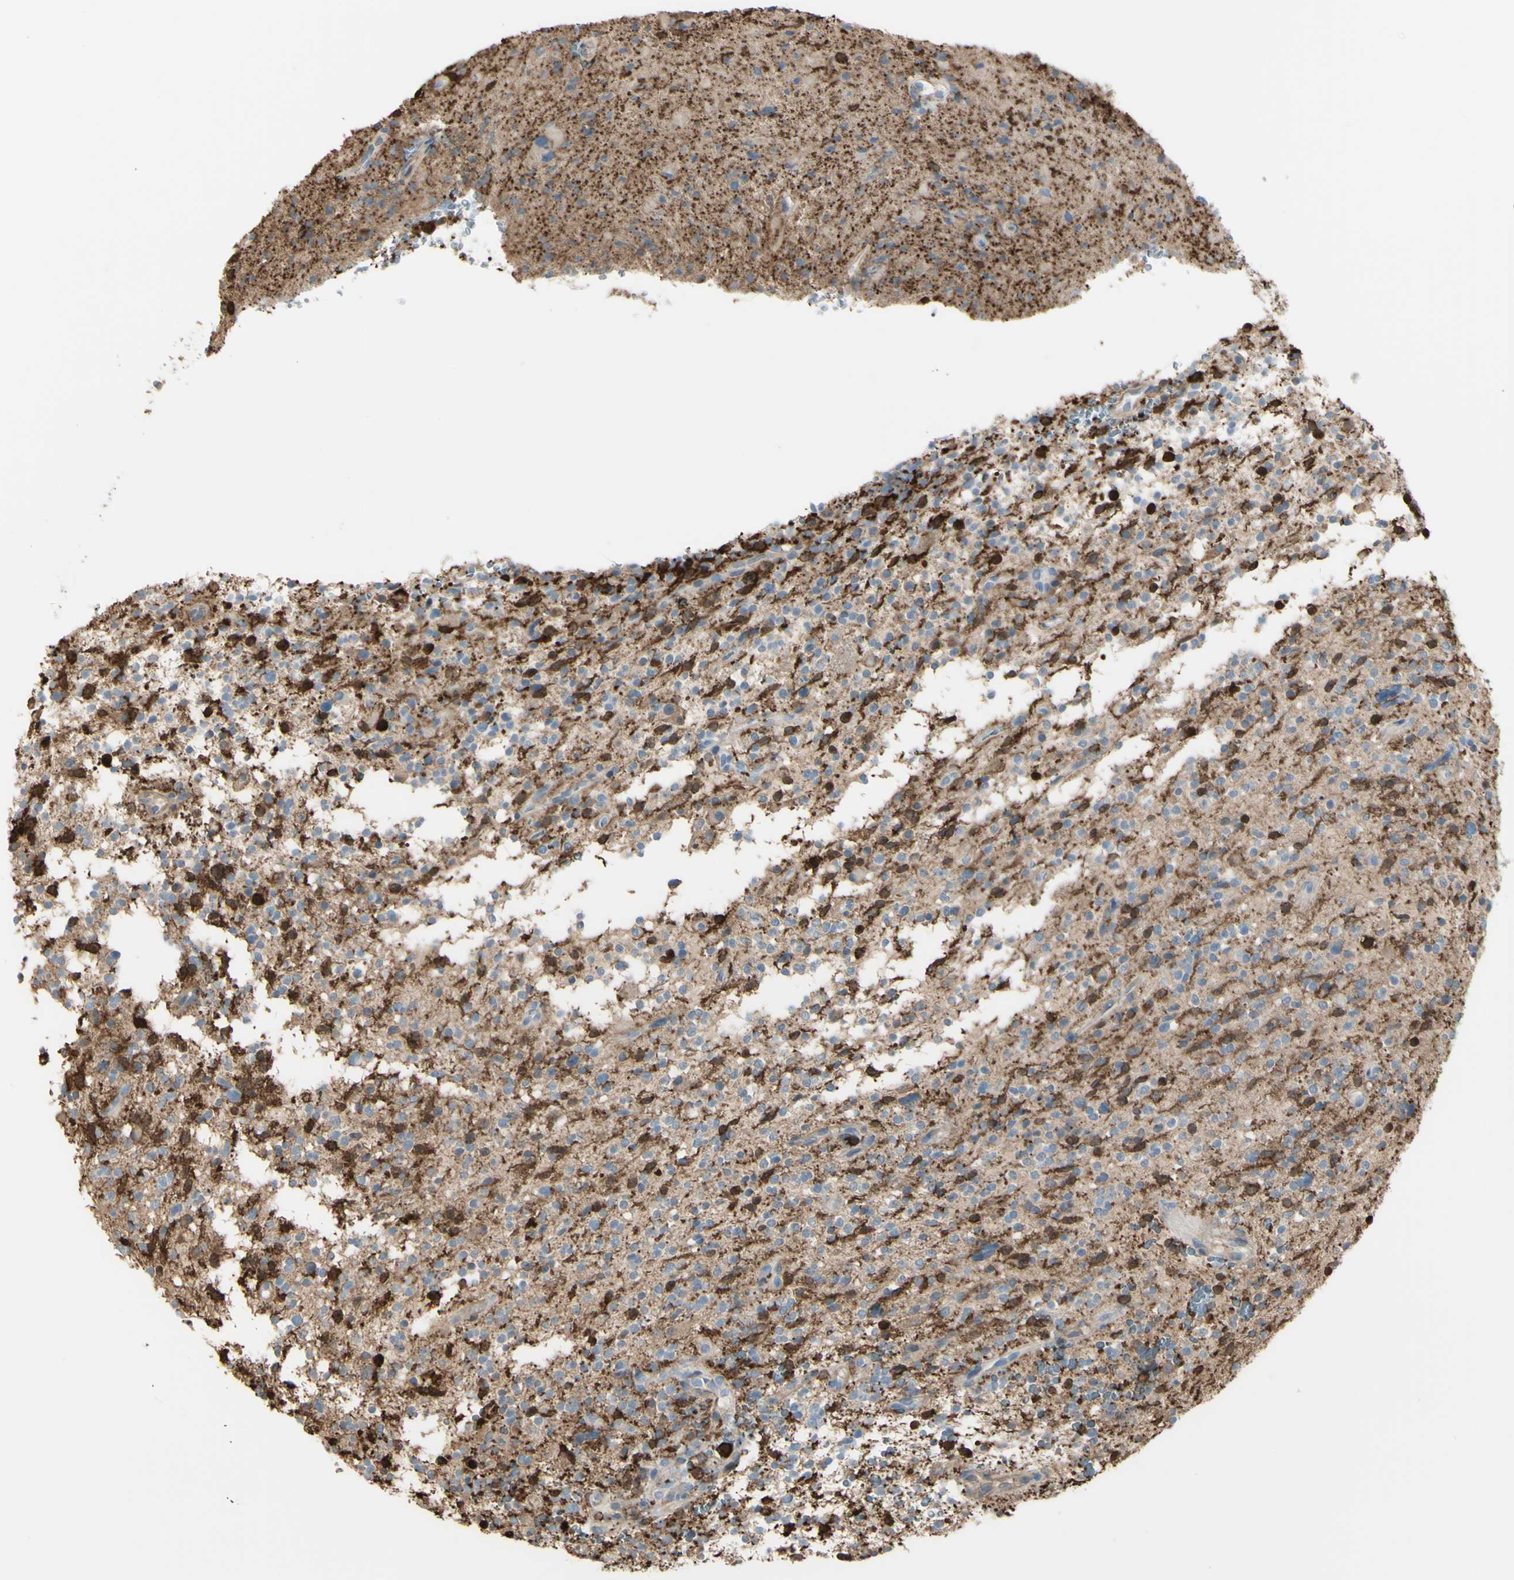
{"staining": {"intensity": "negative", "quantity": "none", "location": "none"}, "tissue": "glioma", "cell_type": "Tumor cells", "image_type": "cancer", "snomed": [{"axis": "morphology", "description": "Glioma, malignant, High grade"}, {"axis": "topography", "description": "Brain"}], "caption": "Glioma stained for a protein using immunohistochemistry shows no staining tumor cells.", "gene": "GSN", "patient": {"sex": "male", "age": 48}}